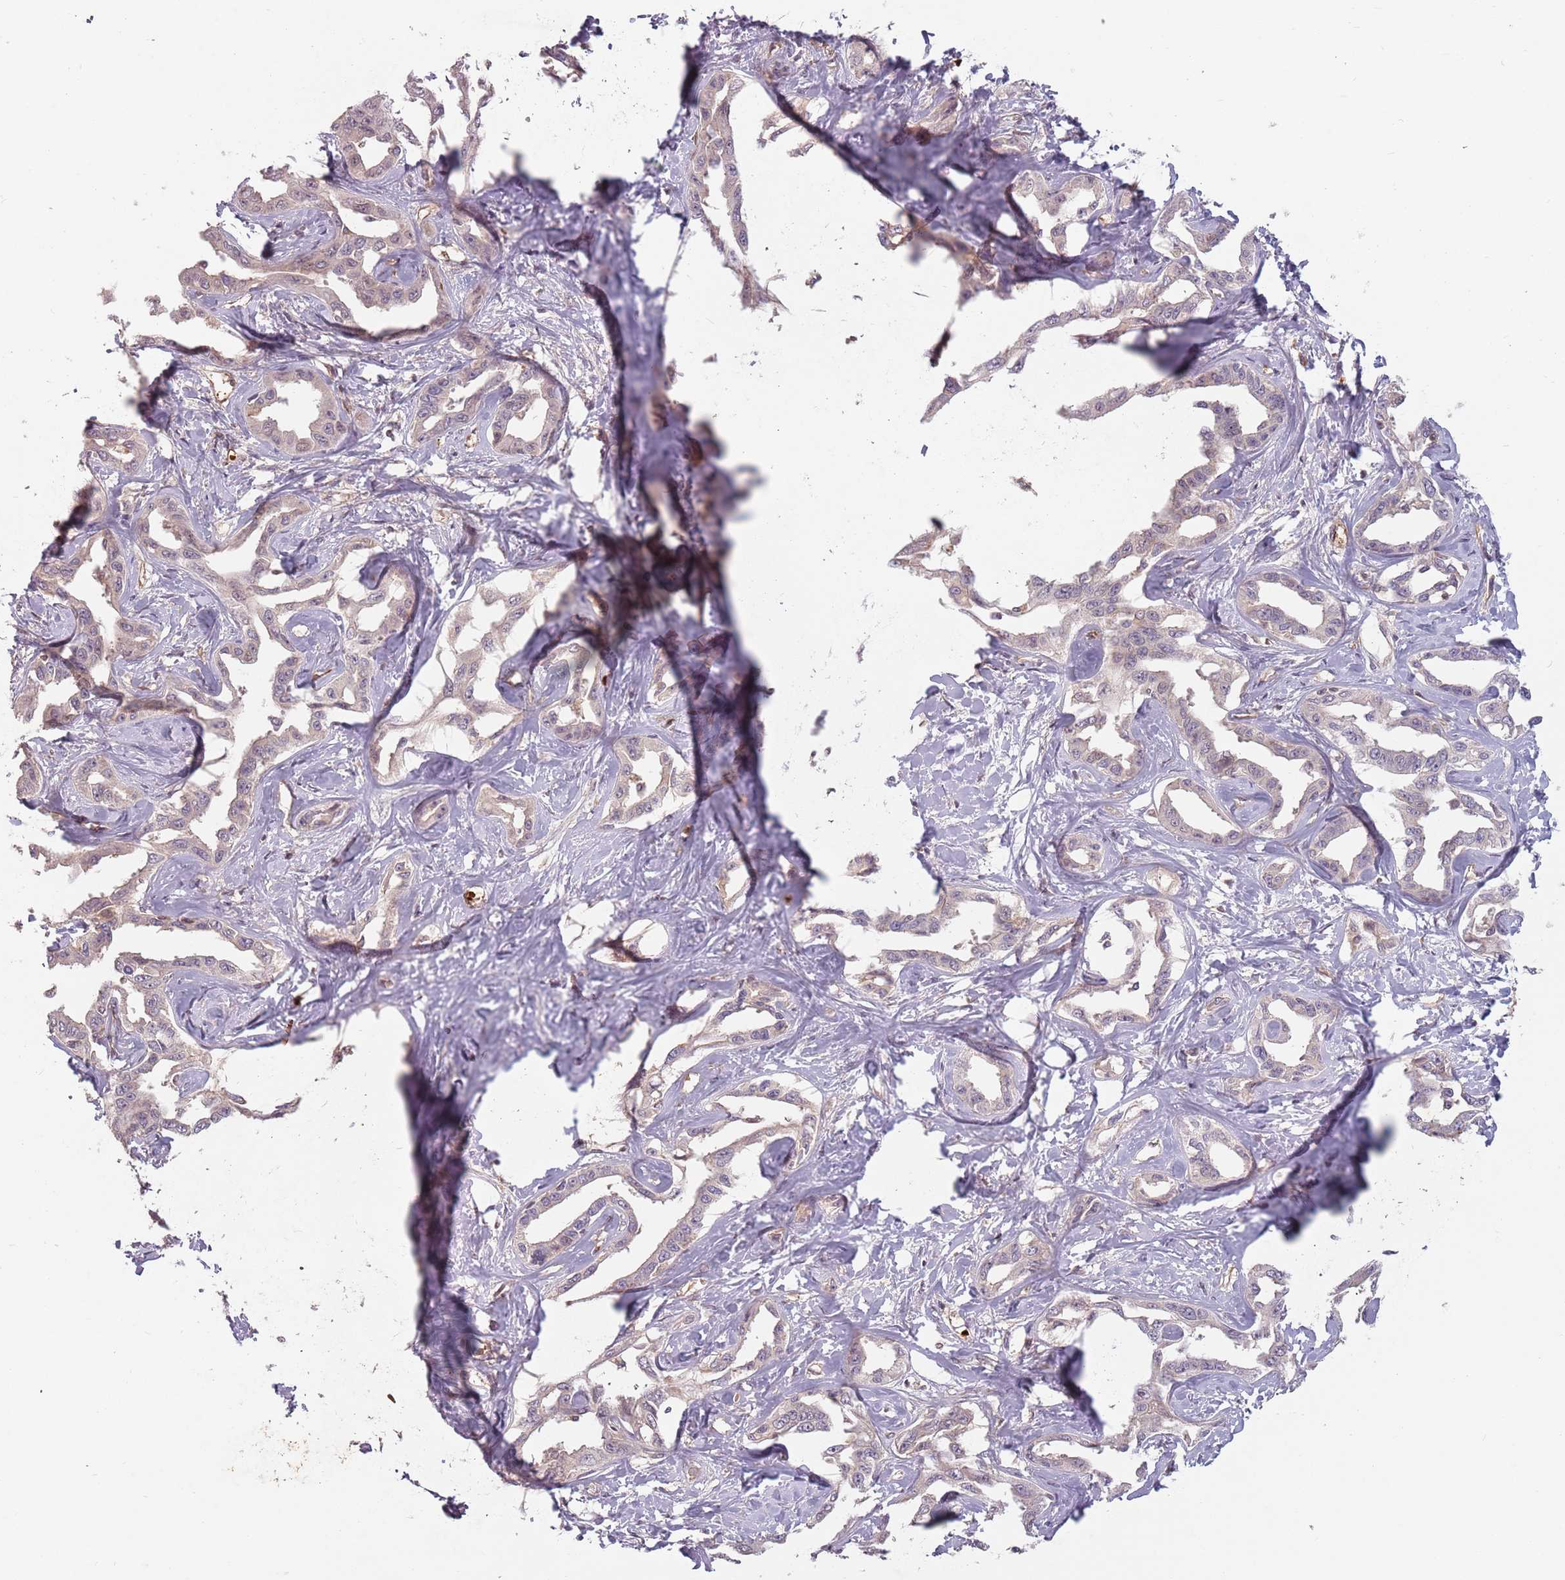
{"staining": {"intensity": "negative", "quantity": "none", "location": "none"}, "tissue": "liver cancer", "cell_type": "Tumor cells", "image_type": "cancer", "snomed": [{"axis": "morphology", "description": "Cholangiocarcinoma"}, {"axis": "topography", "description": "Liver"}], "caption": "There is no significant staining in tumor cells of liver cholangiocarcinoma.", "gene": "GPR180", "patient": {"sex": "male", "age": 59}}